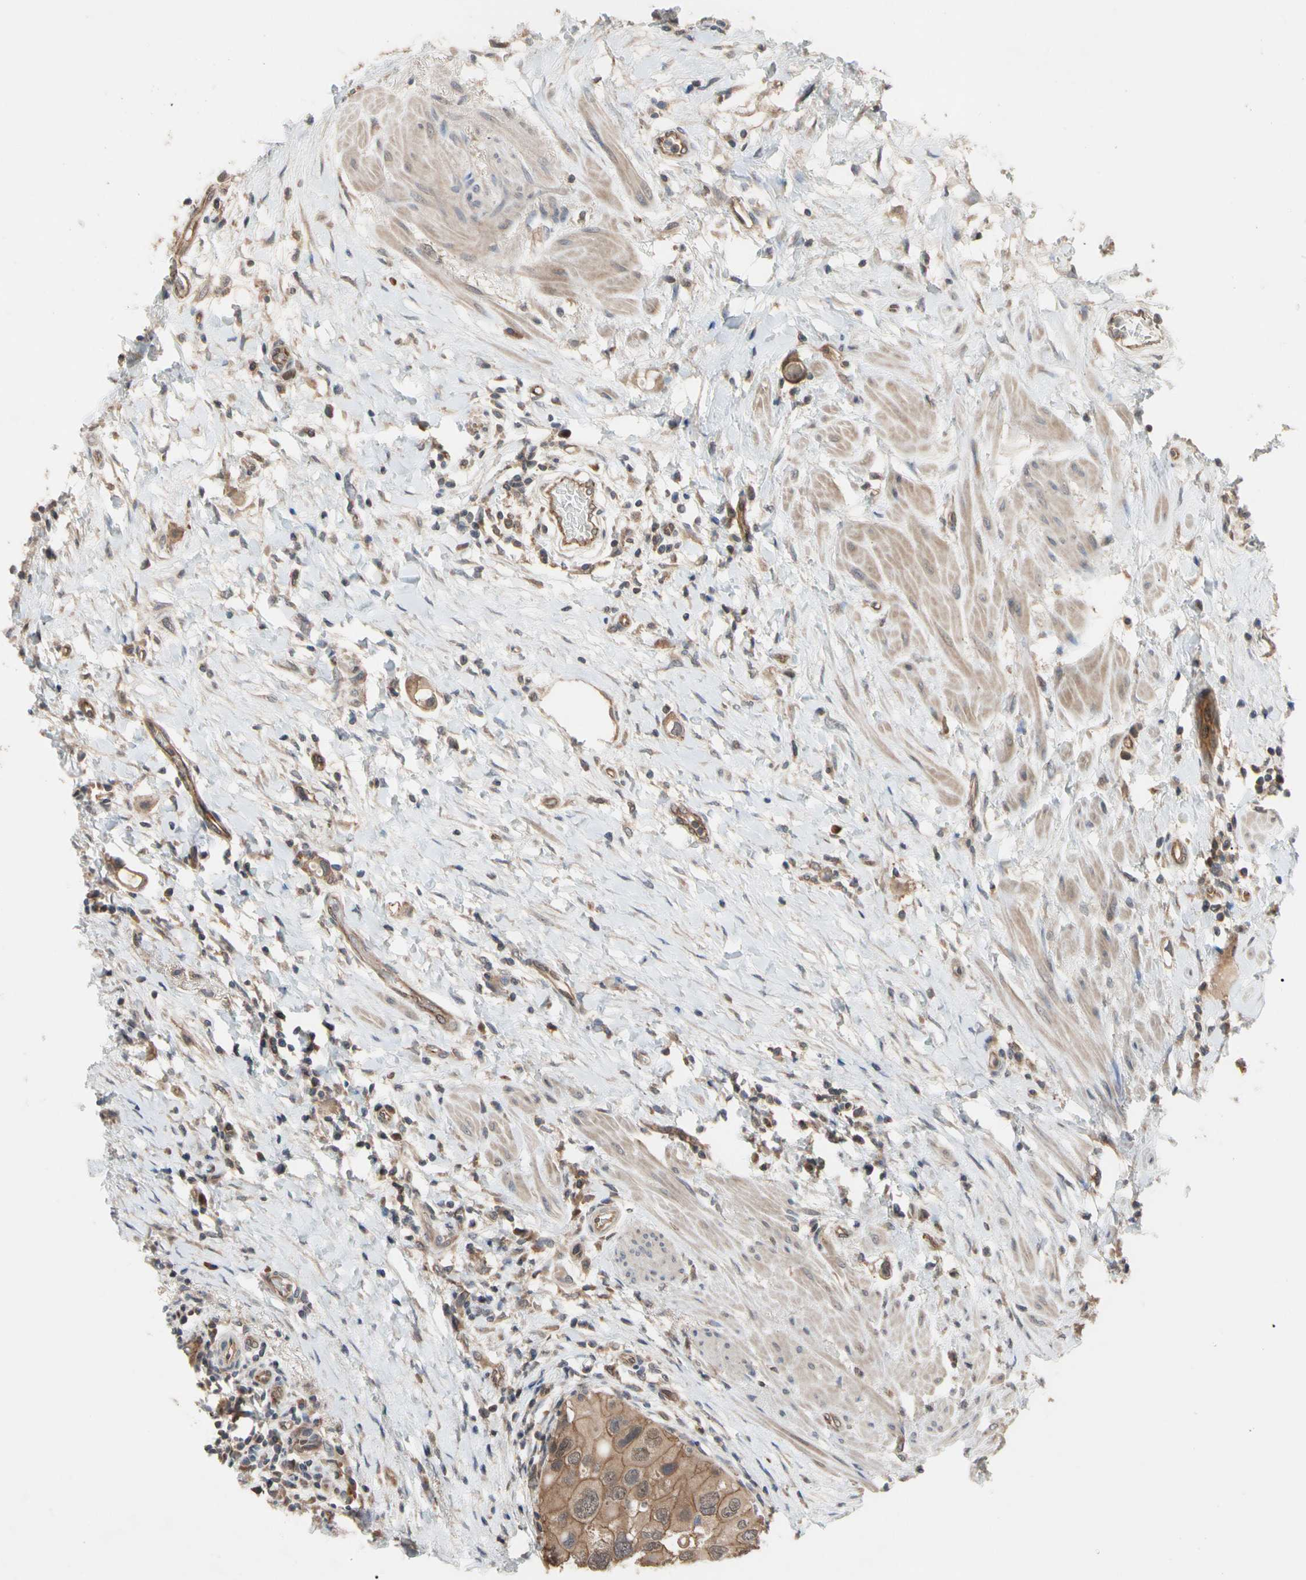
{"staining": {"intensity": "moderate", "quantity": ">75%", "location": "cytoplasmic/membranous"}, "tissue": "urothelial cancer", "cell_type": "Tumor cells", "image_type": "cancer", "snomed": [{"axis": "morphology", "description": "Urothelial carcinoma, High grade"}, {"axis": "topography", "description": "Urinary bladder"}], "caption": "Immunohistochemical staining of human urothelial cancer reveals moderate cytoplasmic/membranous protein positivity in about >75% of tumor cells. The protein of interest is stained brown, and the nuclei are stained in blue (DAB IHC with brightfield microscopy, high magnification).", "gene": "DPP8", "patient": {"sex": "female", "age": 56}}